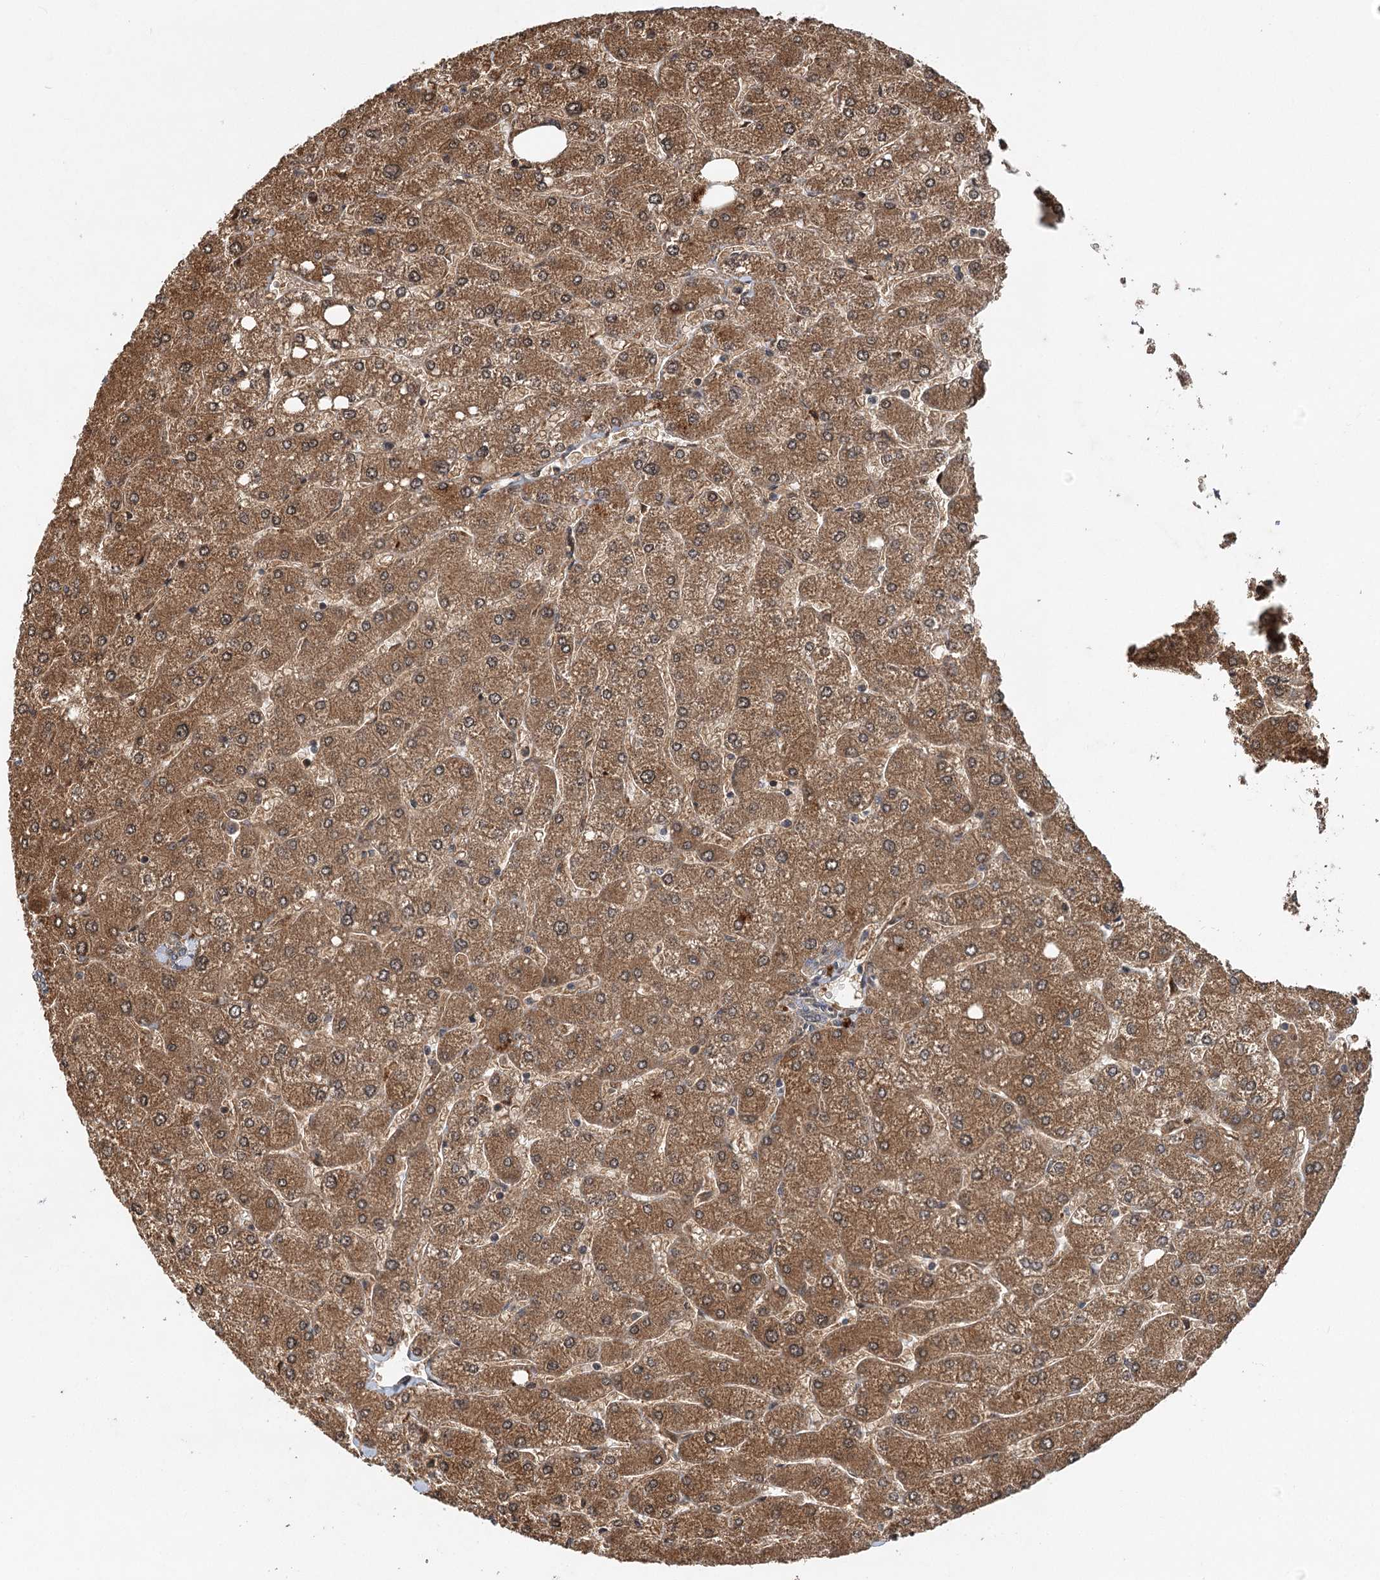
{"staining": {"intensity": "weak", "quantity": ">75%", "location": "cytoplasmic/membranous"}, "tissue": "liver", "cell_type": "Cholangiocytes", "image_type": "normal", "snomed": [{"axis": "morphology", "description": "Normal tissue, NOS"}, {"axis": "topography", "description": "Liver"}], "caption": "The immunohistochemical stain highlights weak cytoplasmic/membranous positivity in cholangiocytes of benign liver. (Stains: DAB (3,3'-diaminobenzidine) in brown, nuclei in blue, Microscopy: brightfield microscopy at high magnification).", "gene": "INSIG2", "patient": {"sex": "male", "age": 55}}